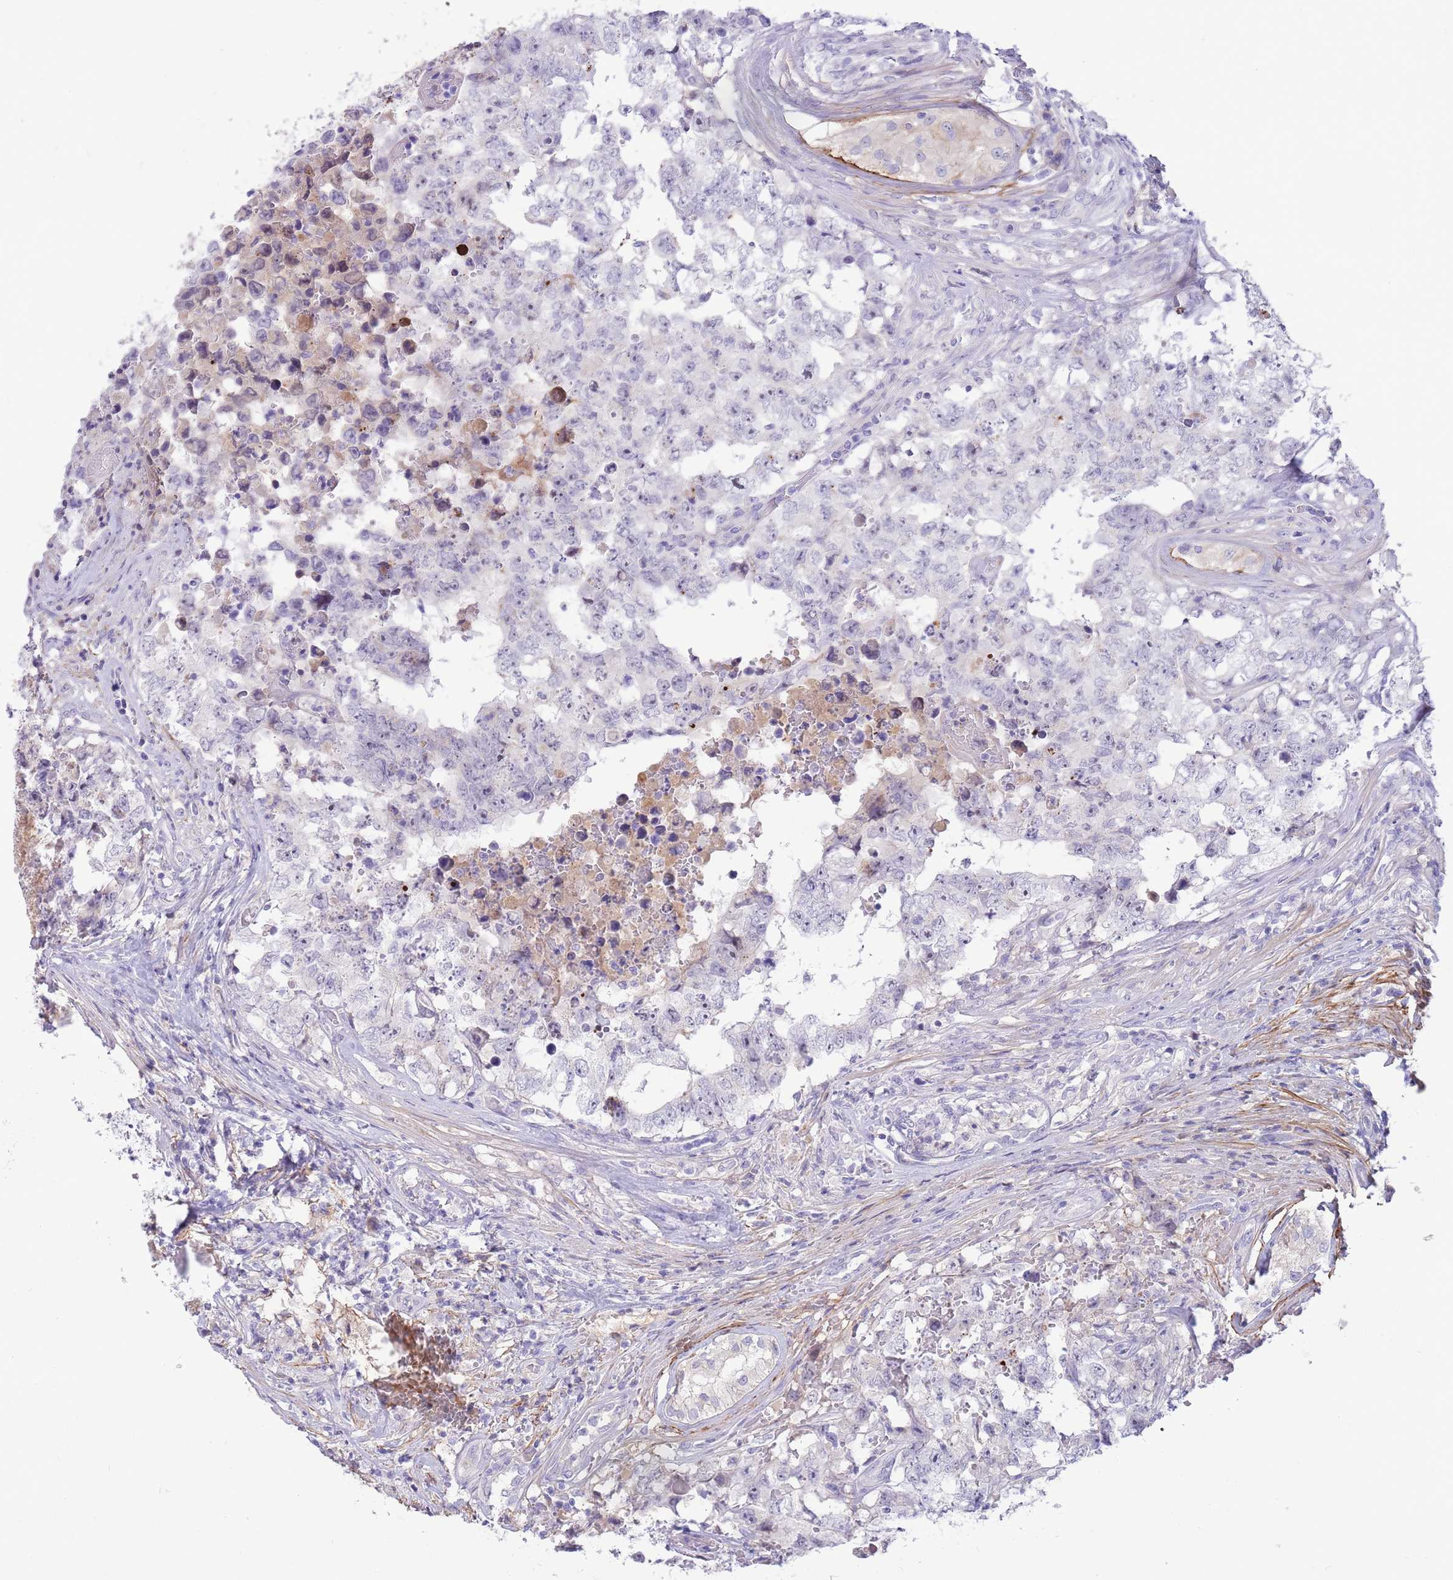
{"staining": {"intensity": "negative", "quantity": "none", "location": "none"}, "tissue": "testis cancer", "cell_type": "Tumor cells", "image_type": "cancer", "snomed": [{"axis": "morphology", "description": "Normal tissue, NOS"}, {"axis": "morphology", "description": "Carcinoma, Embryonal, NOS"}, {"axis": "topography", "description": "Testis"}, {"axis": "topography", "description": "Epididymis"}], "caption": "Immunohistochemistry (IHC) micrograph of neoplastic tissue: testis cancer stained with DAB exhibits no significant protein expression in tumor cells.", "gene": "LEPROTL1", "patient": {"sex": "male", "age": 25}}